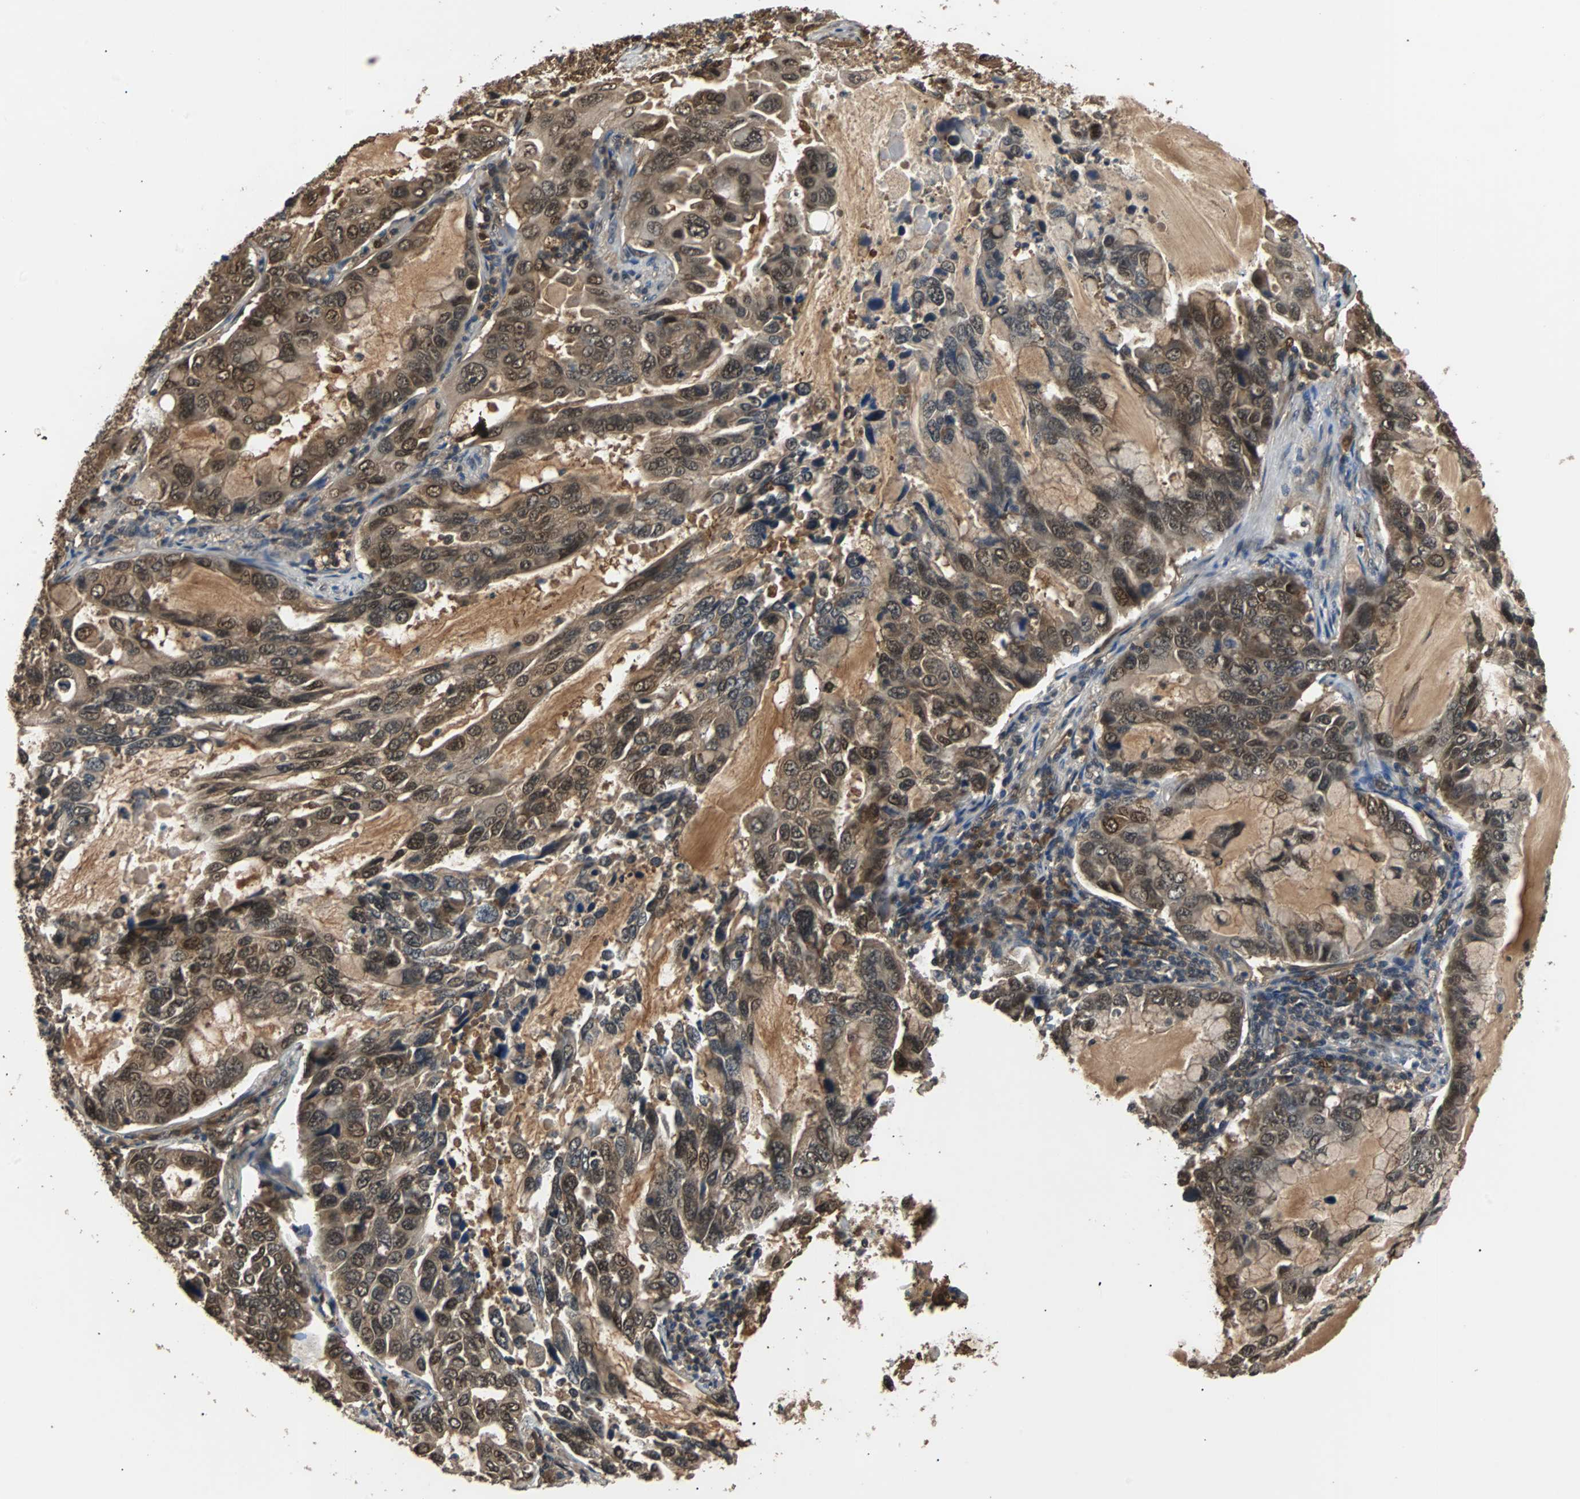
{"staining": {"intensity": "strong", "quantity": ">75%", "location": "cytoplasmic/membranous,nuclear"}, "tissue": "lung cancer", "cell_type": "Tumor cells", "image_type": "cancer", "snomed": [{"axis": "morphology", "description": "Adenocarcinoma, NOS"}, {"axis": "topography", "description": "Lung"}], "caption": "Adenocarcinoma (lung) stained with a brown dye reveals strong cytoplasmic/membranous and nuclear positive positivity in approximately >75% of tumor cells.", "gene": "PRDX6", "patient": {"sex": "male", "age": 64}}